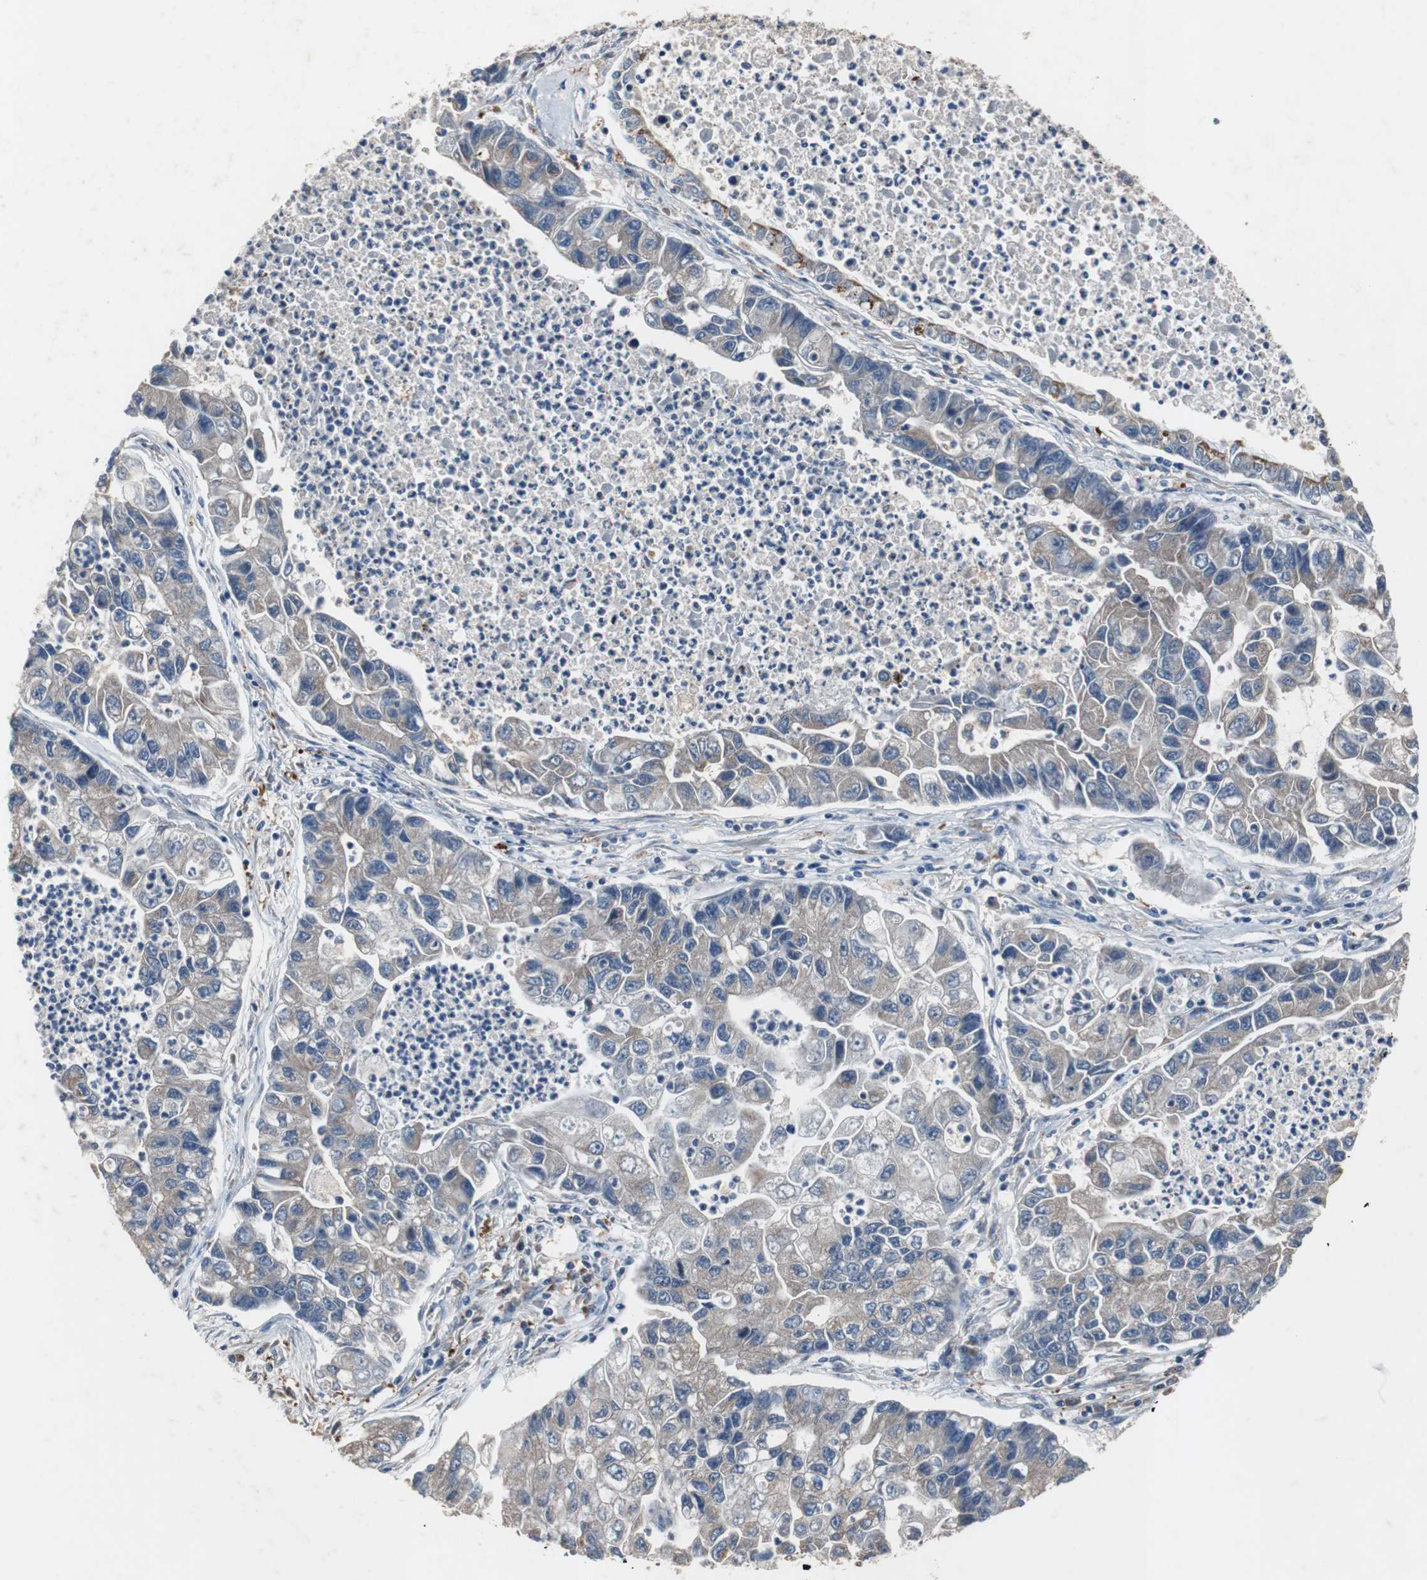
{"staining": {"intensity": "weak", "quantity": "25%-75%", "location": "cytoplasmic/membranous"}, "tissue": "lung cancer", "cell_type": "Tumor cells", "image_type": "cancer", "snomed": [{"axis": "morphology", "description": "Adenocarcinoma, NOS"}, {"axis": "topography", "description": "Lung"}], "caption": "A photomicrograph showing weak cytoplasmic/membranous positivity in about 25%-75% of tumor cells in lung adenocarcinoma, as visualized by brown immunohistochemical staining.", "gene": "CALB2", "patient": {"sex": "female", "age": 51}}